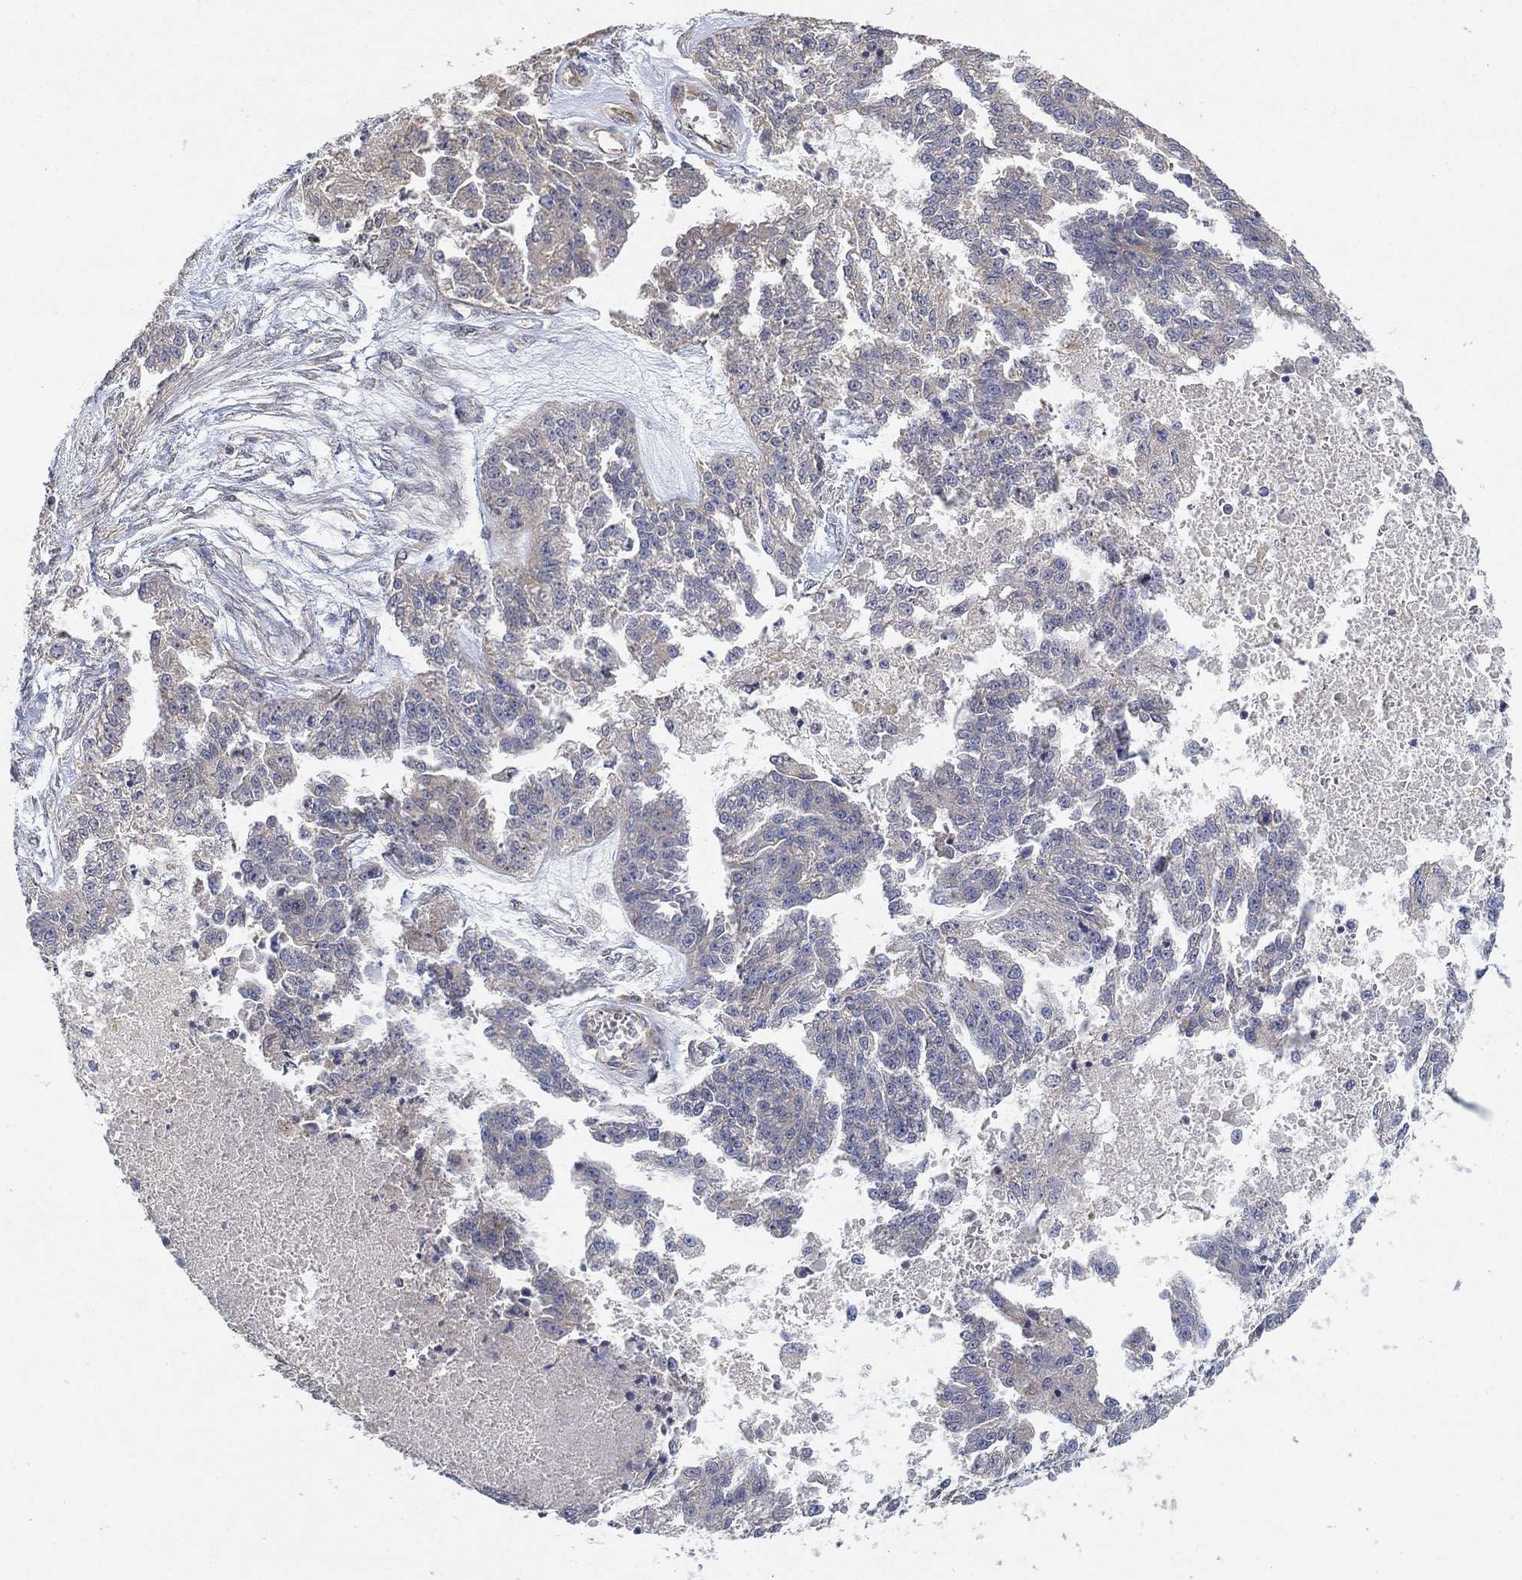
{"staining": {"intensity": "negative", "quantity": "none", "location": "none"}, "tissue": "ovarian cancer", "cell_type": "Tumor cells", "image_type": "cancer", "snomed": [{"axis": "morphology", "description": "Cystadenocarcinoma, serous, NOS"}, {"axis": "topography", "description": "Ovary"}], "caption": "This is an immunohistochemistry (IHC) micrograph of human ovarian serous cystadenocarcinoma. There is no expression in tumor cells.", "gene": "MCUR1", "patient": {"sex": "female", "age": 58}}